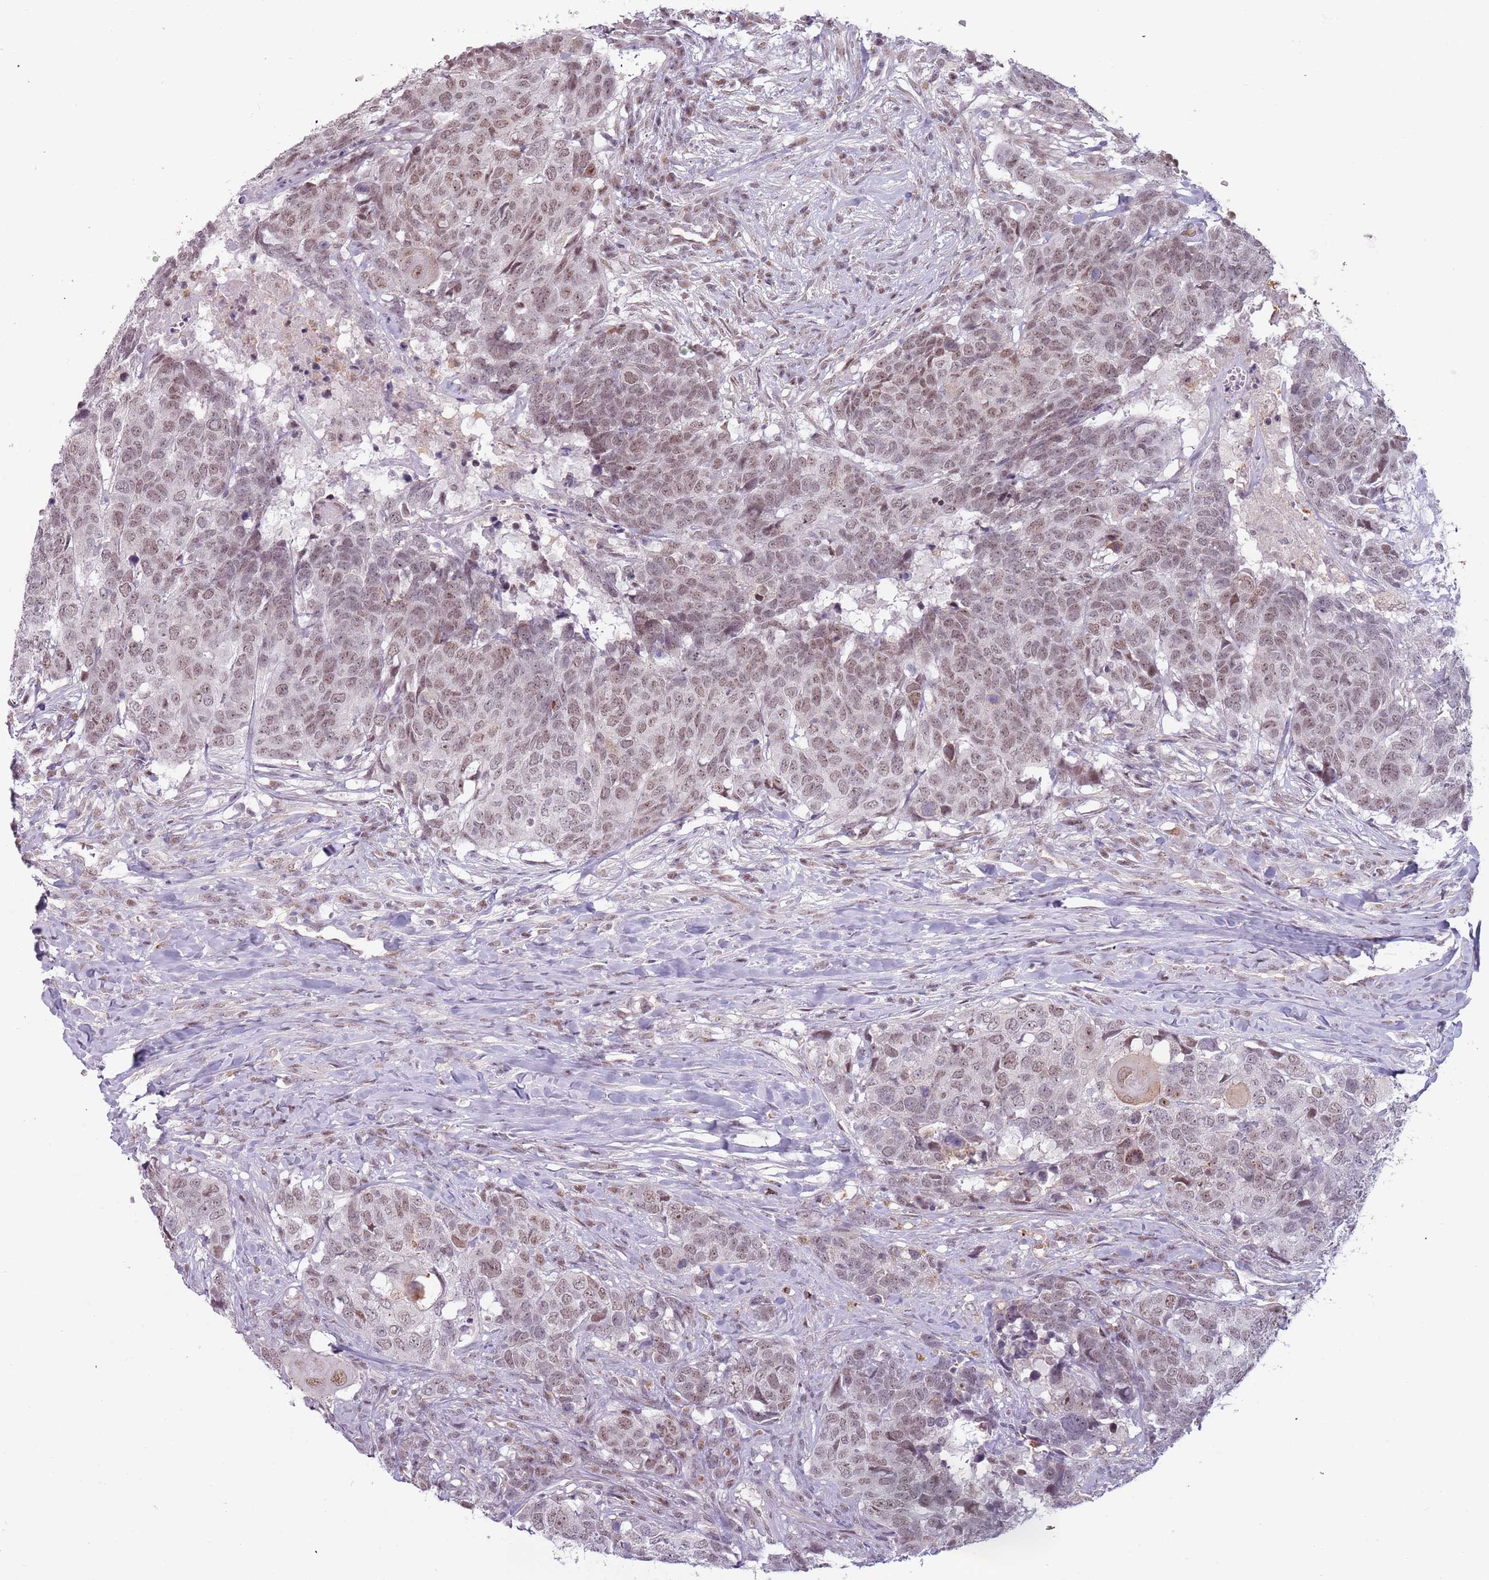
{"staining": {"intensity": "weak", "quantity": ">75%", "location": "nuclear"}, "tissue": "head and neck cancer", "cell_type": "Tumor cells", "image_type": "cancer", "snomed": [{"axis": "morphology", "description": "Normal tissue, NOS"}, {"axis": "morphology", "description": "Squamous cell carcinoma, NOS"}, {"axis": "topography", "description": "Skeletal muscle"}, {"axis": "topography", "description": "Vascular tissue"}, {"axis": "topography", "description": "Peripheral nerve tissue"}, {"axis": "topography", "description": "Head-Neck"}], "caption": "Approximately >75% of tumor cells in human head and neck cancer (squamous cell carcinoma) show weak nuclear protein staining as visualized by brown immunohistochemical staining.", "gene": "REXO4", "patient": {"sex": "male", "age": 66}}